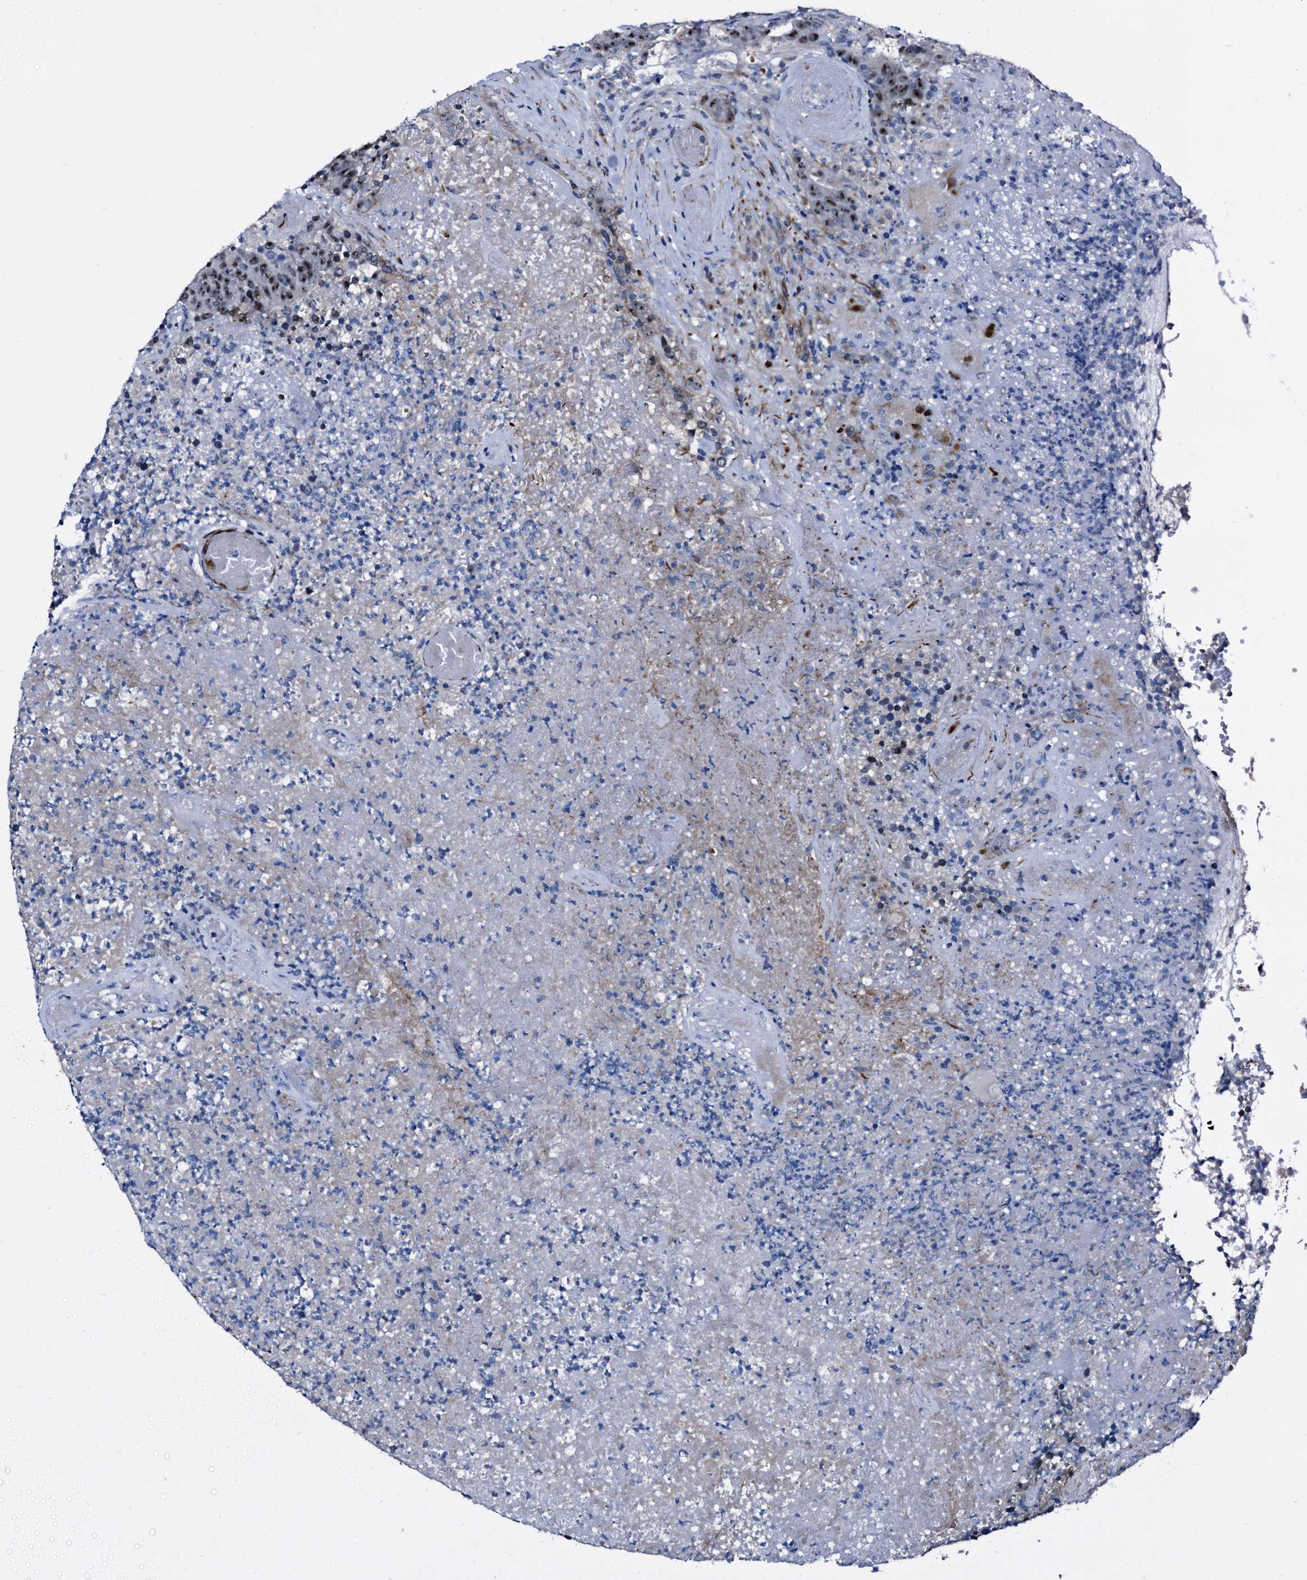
{"staining": {"intensity": "strong", "quantity": ">75%", "location": "nuclear"}, "tissue": "colorectal cancer", "cell_type": "Tumor cells", "image_type": "cancer", "snomed": [{"axis": "morphology", "description": "Adenocarcinoma, NOS"}, {"axis": "topography", "description": "Colon"}], "caption": "Immunohistochemistry (DAB) staining of human colorectal cancer displays strong nuclear protein staining in about >75% of tumor cells. (DAB (3,3'-diaminobenzidine) = brown stain, brightfield microscopy at high magnification).", "gene": "EMG1", "patient": {"sex": "female", "age": 75}}